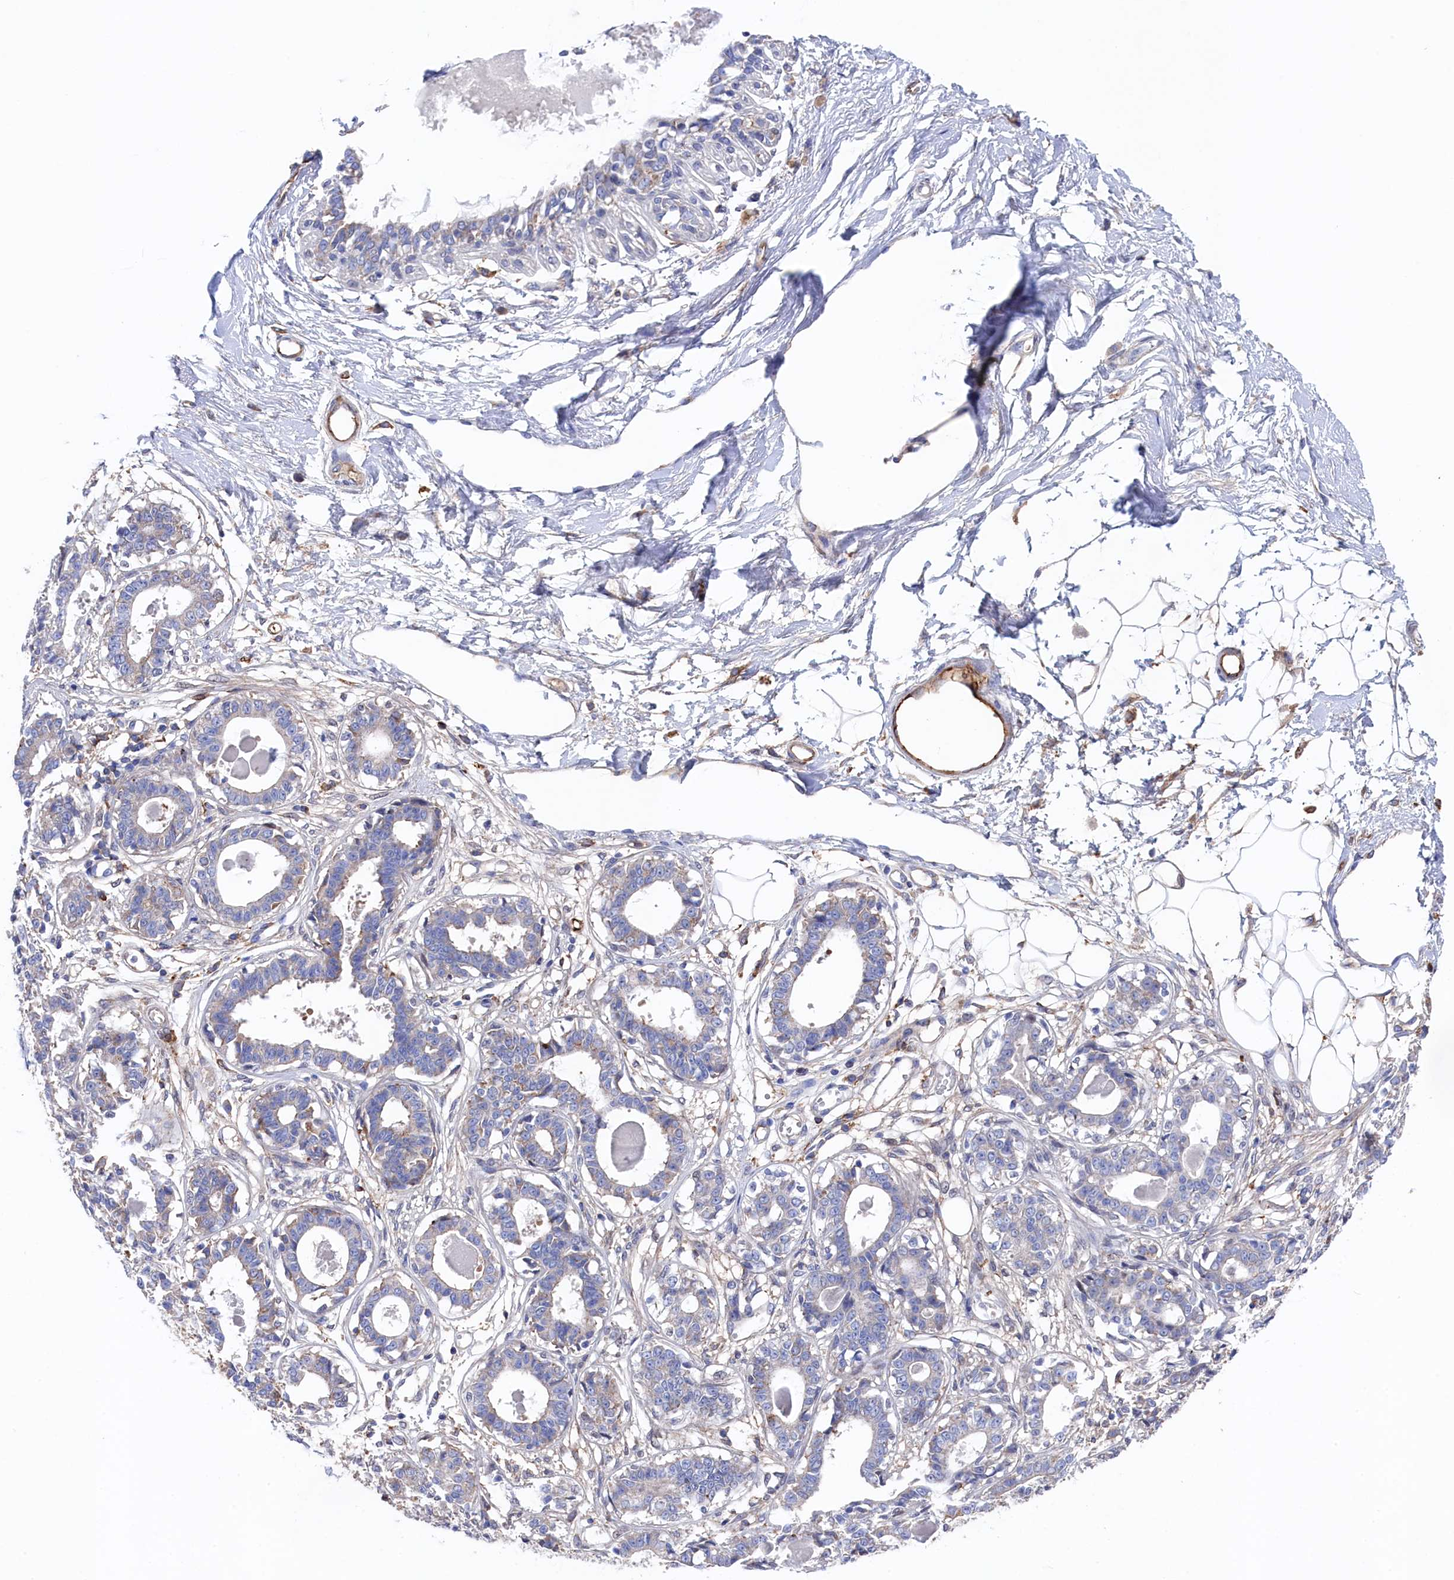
{"staining": {"intensity": "negative", "quantity": "none", "location": "none"}, "tissue": "breast", "cell_type": "Adipocytes", "image_type": "normal", "snomed": [{"axis": "morphology", "description": "Normal tissue, NOS"}, {"axis": "topography", "description": "Breast"}], "caption": "A micrograph of human breast is negative for staining in adipocytes. Nuclei are stained in blue.", "gene": "C12orf73", "patient": {"sex": "female", "age": 45}}